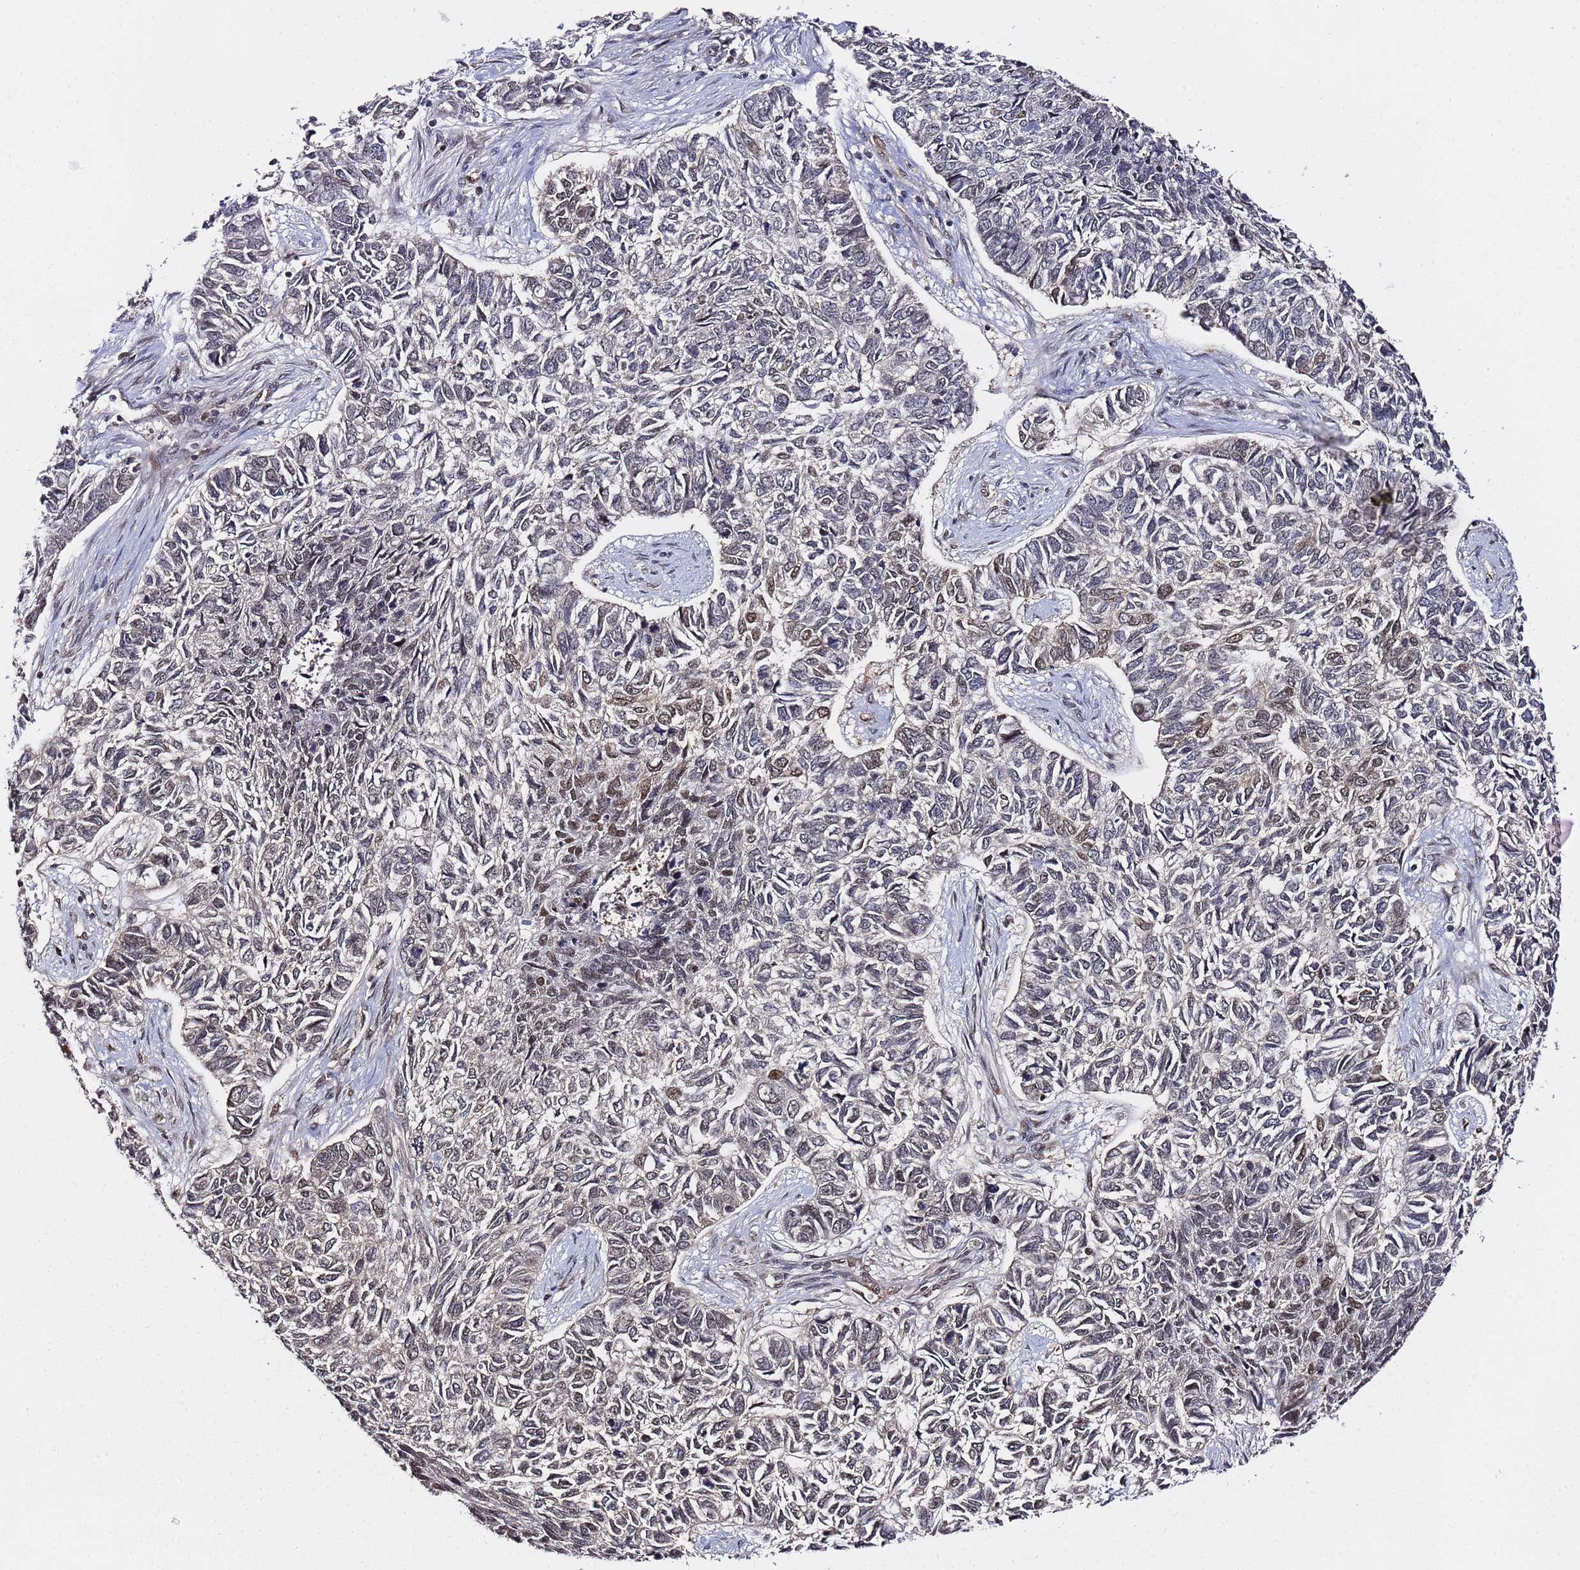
{"staining": {"intensity": "moderate", "quantity": "25%-75%", "location": "nuclear"}, "tissue": "skin cancer", "cell_type": "Tumor cells", "image_type": "cancer", "snomed": [{"axis": "morphology", "description": "Basal cell carcinoma"}, {"axis": "topography", "description": "Skin"}], "caption": "Skin cancer stained with a protein marker exhibits moderate staining in tumor cells.", "gene": "RGS18", "patient": {"sex": "female", "age": 65}}